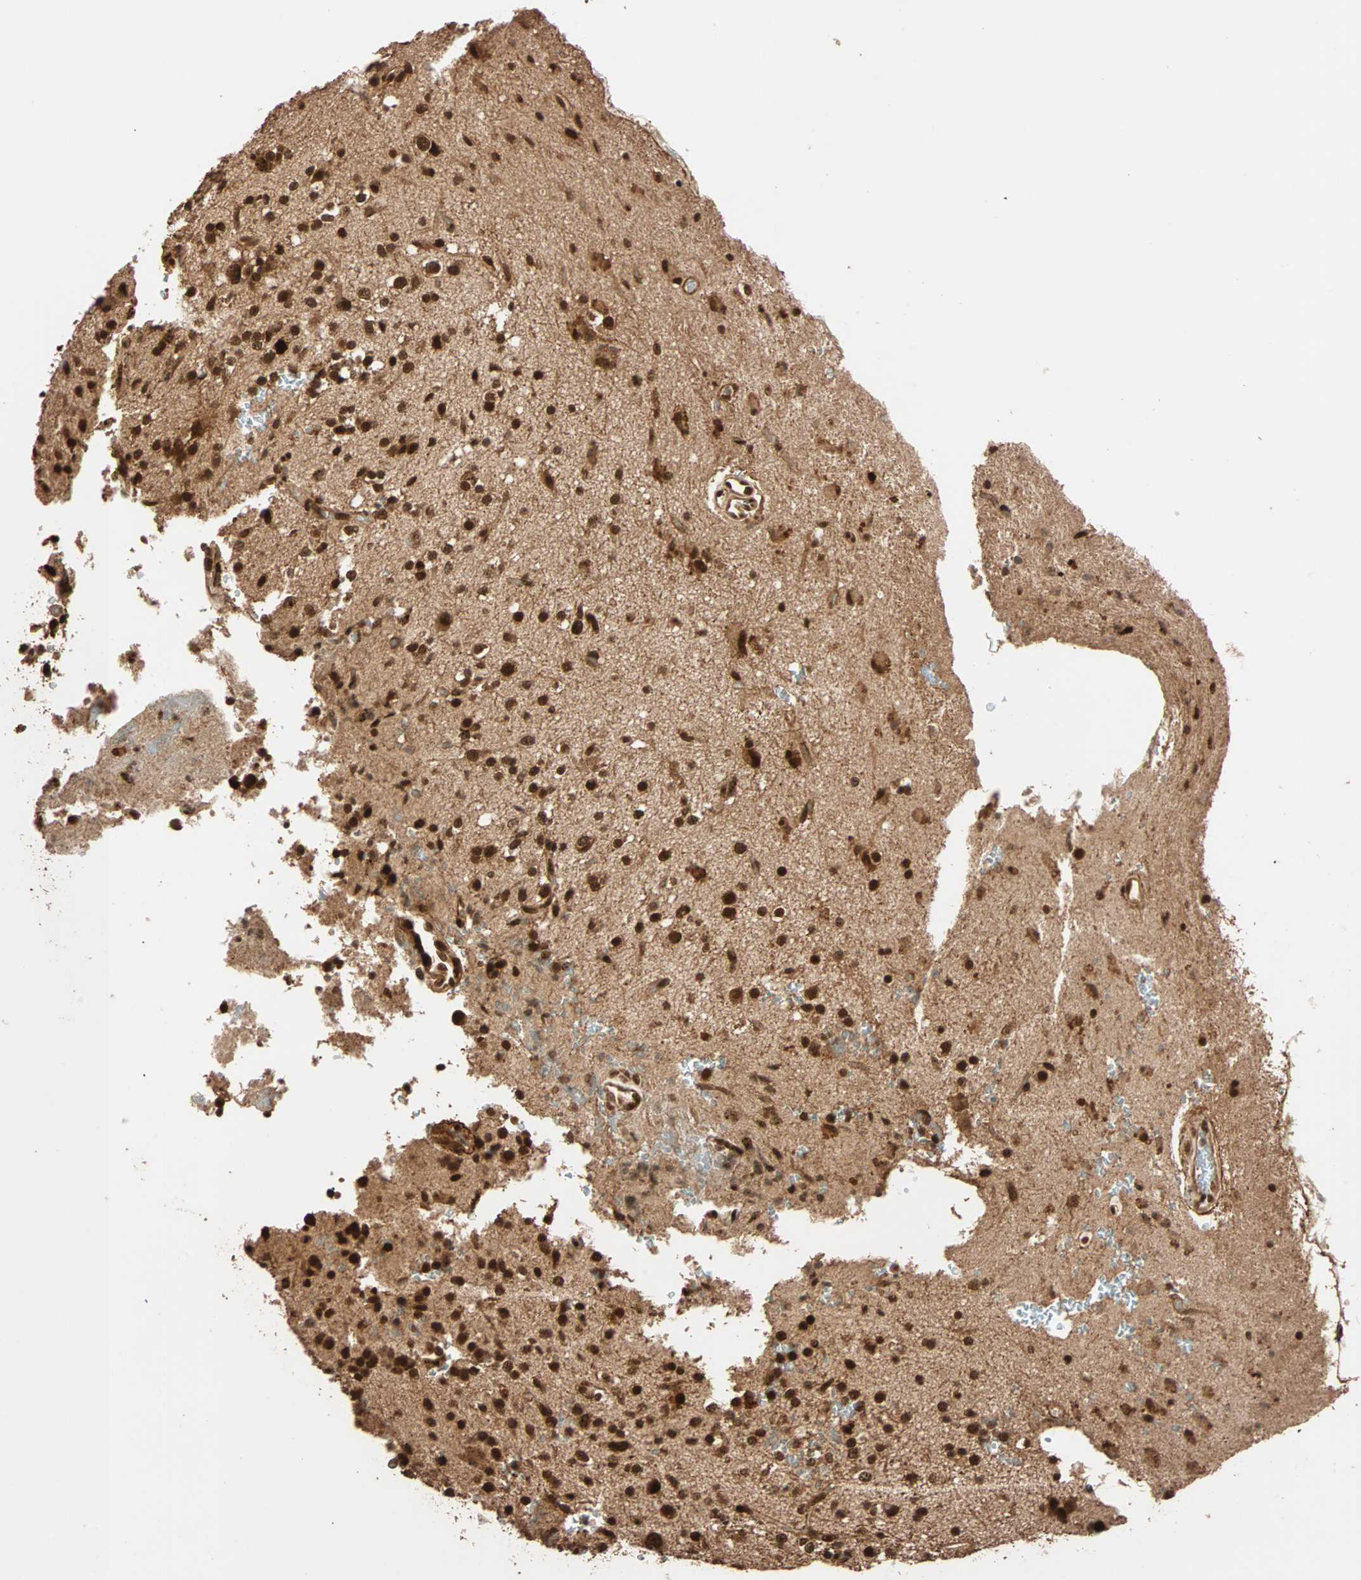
{"staining": {"intensity": "strong", "quantity": ">75%", "location": "nuclear"}, "tissue": "glioma", "cell_type": "Tumor cells", "image_type": "cancer", "snomed": [{"axis": "morphology", "description": "Glioma, malignant, High grade"}, {"axis": "topography", "description": "Brain"}], "caption": "Immunohistochemistry (IHC) (DAB (3,3'-diaminobenzidine)) staining of human malignant high-grade glioma exhibits strong nuclear protein expression in approximately >75% of tumor cells.", "gene": "ALKBH5", "patient": {"sex": "male", "age": 47}}